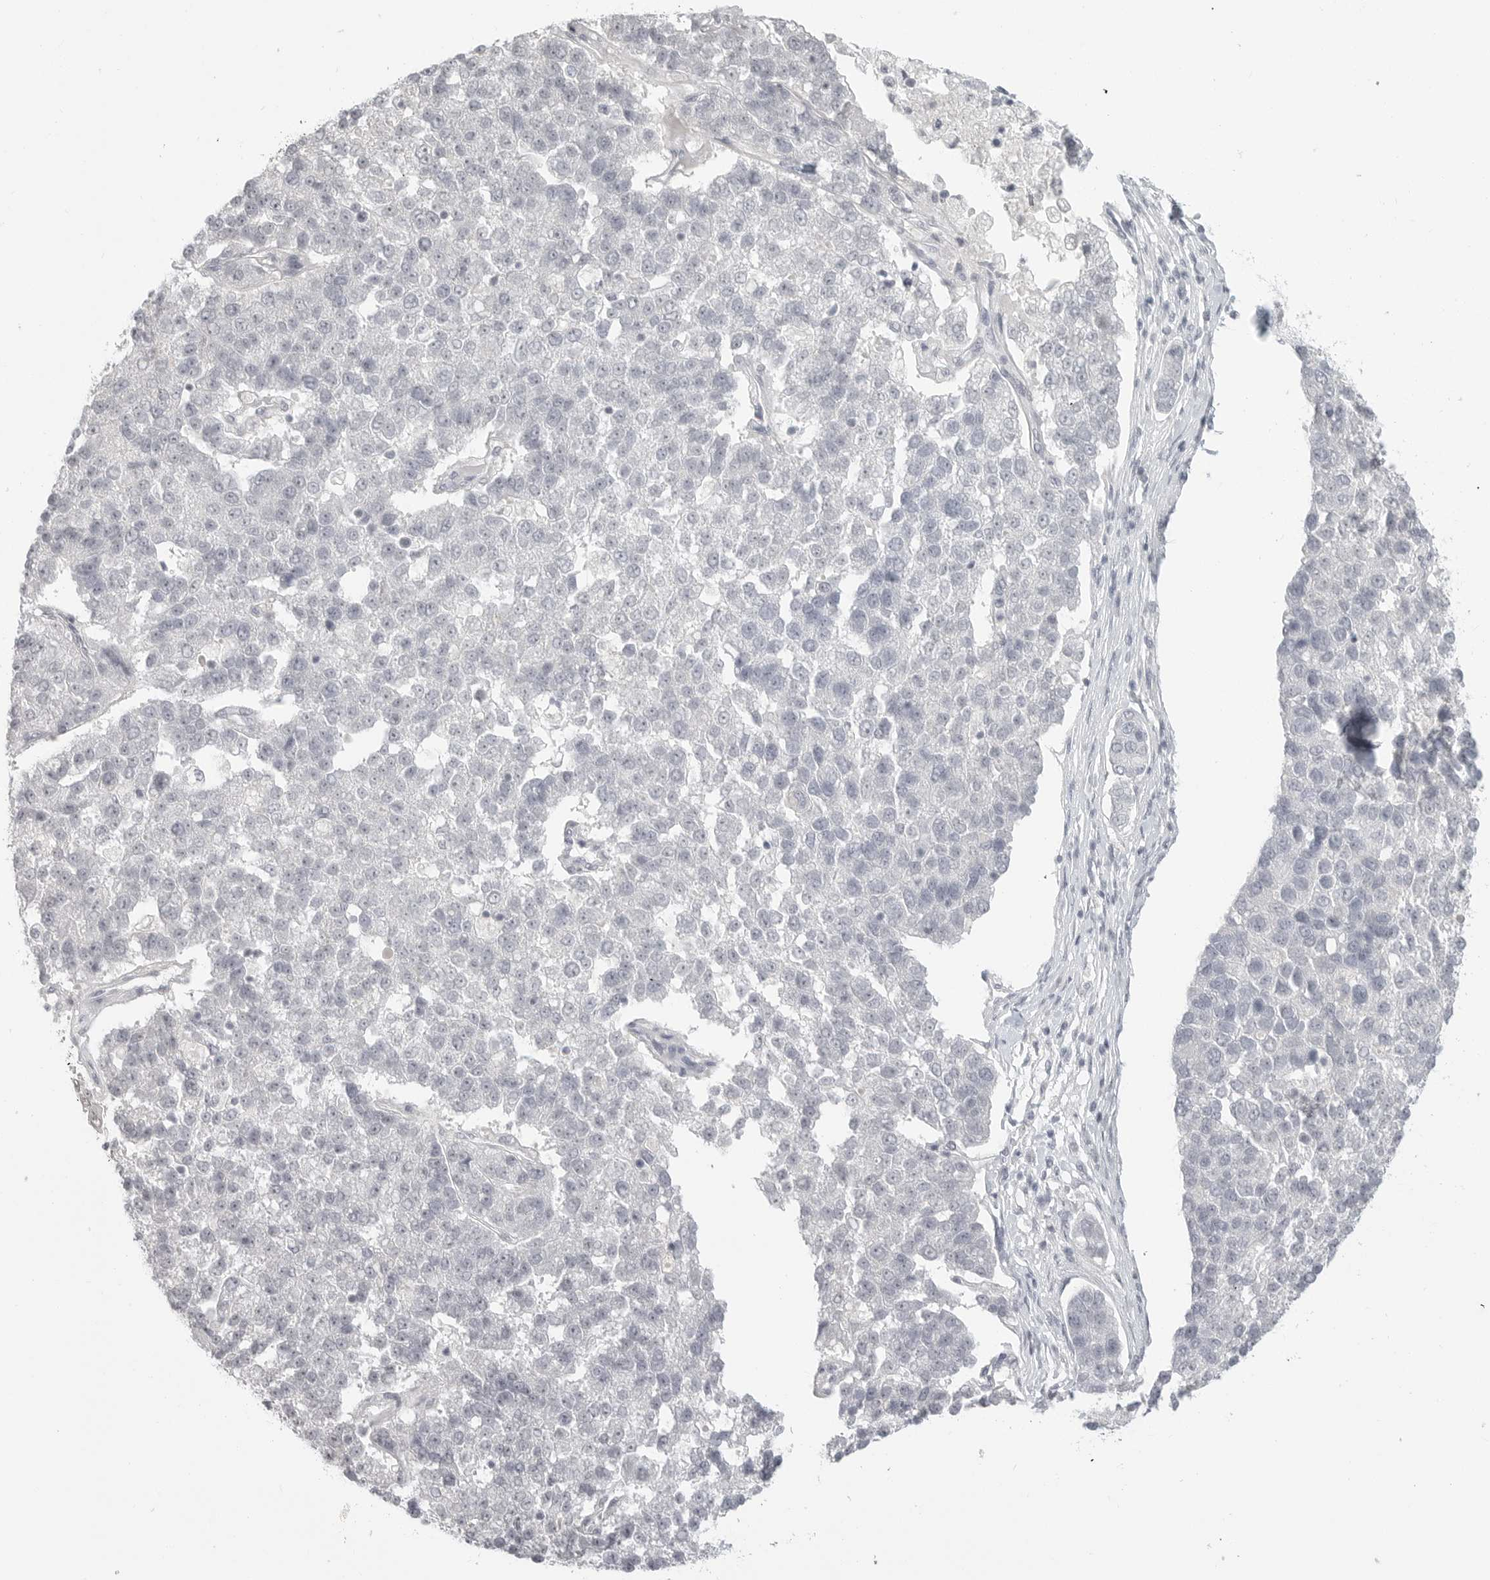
{"staining": {"intensity": "negative", "quantity": "none", "location": "none"}, "tissue": "pancreatic cancer", "cell_type": "Tumor cells", "image_type": "cancer", "snomed": [{"axis": "morphology", "description": "Adenocarcinoma, NOS"}, {"axis": "topography", "description": "Pancreas"}], "caption": "The micrograph shows no significant expression in tumor cells of pancreatic cancer (adenocarcinoma). The staining was performed using DAB to visualize the protein expression in brown, while the nuclei were stained in blue with hematoxylin (Magnification: 20x).", "gene": "KLK11", "patient": {"sex": "female", "age": 61}}